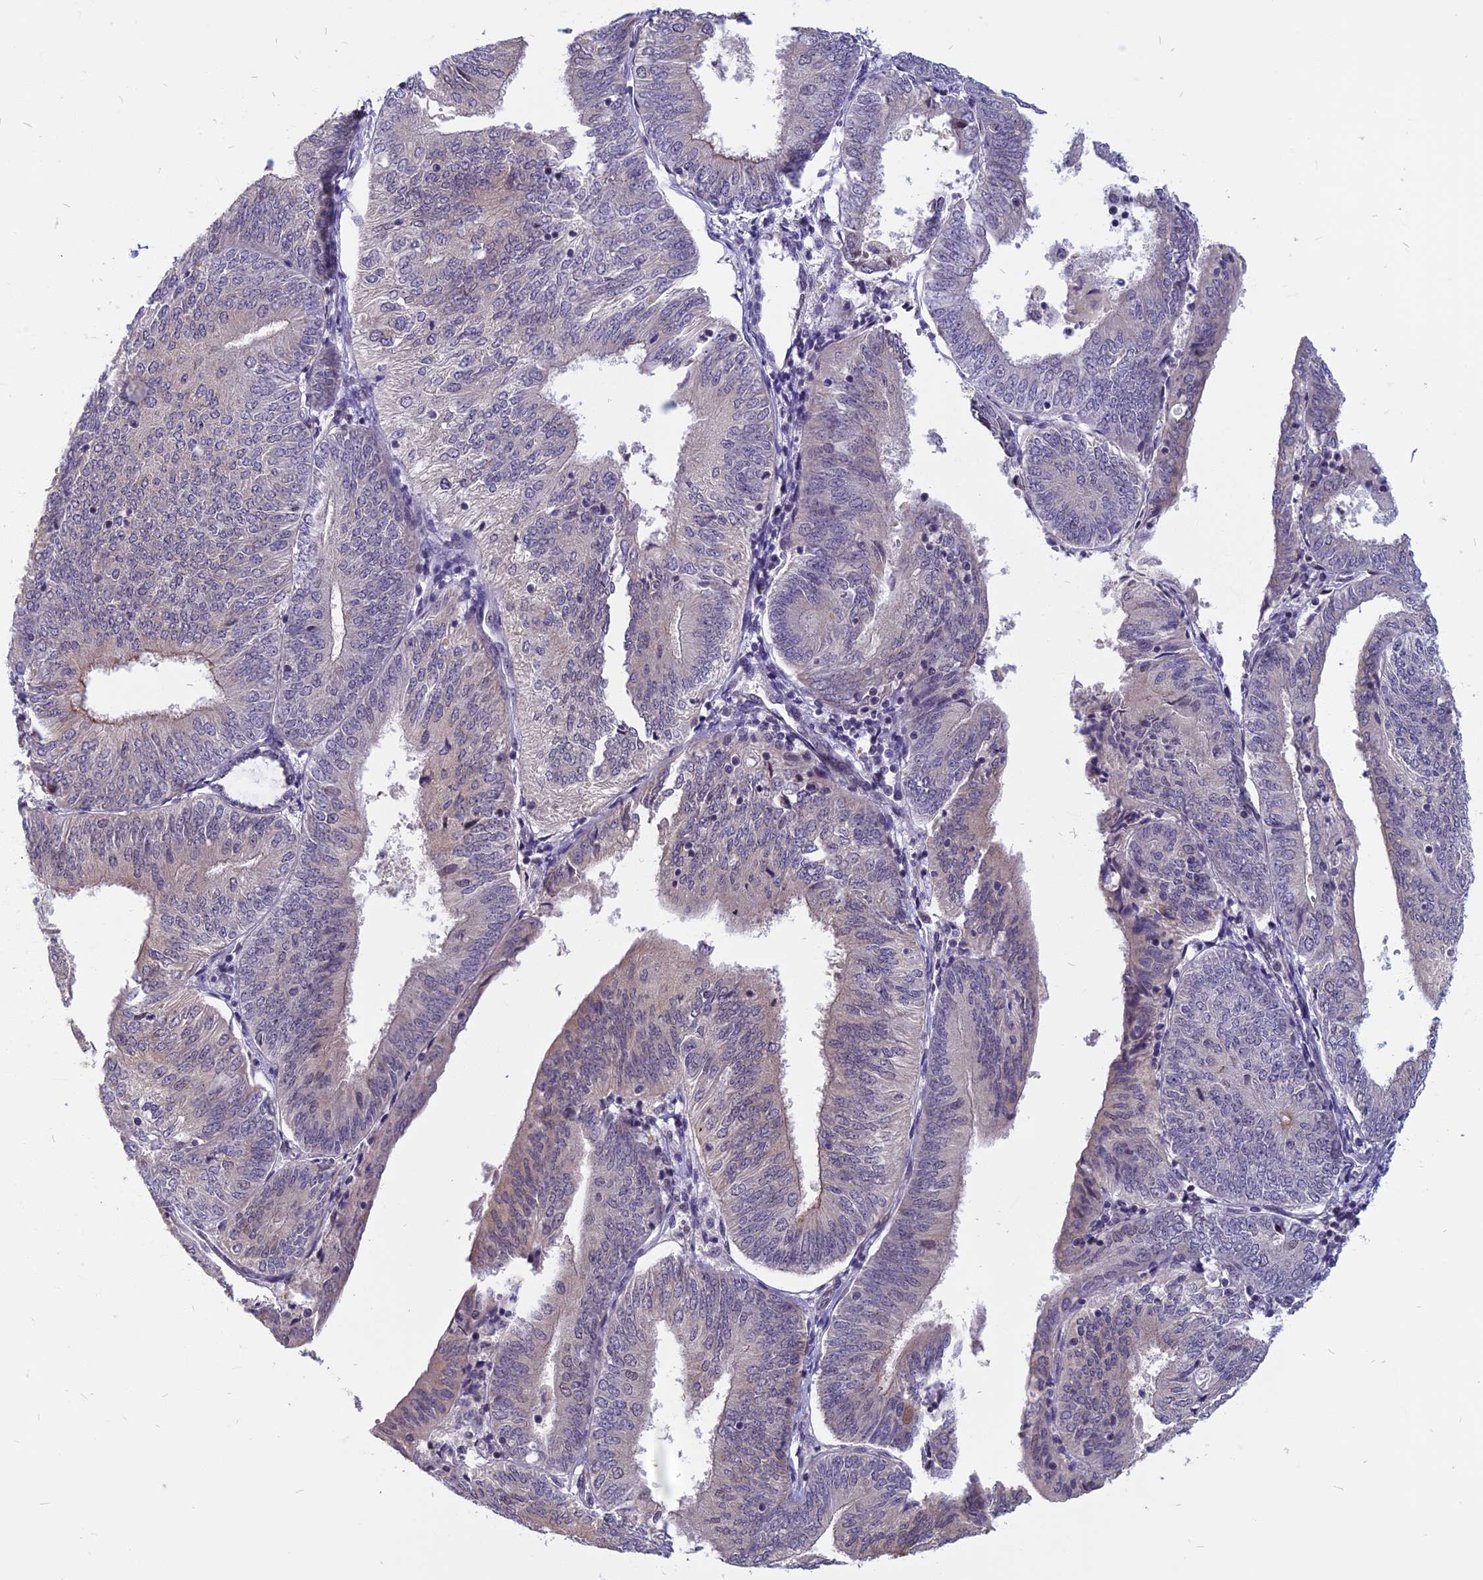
{"staining": {"intensity": "negative", "quantity": "none", "location": "none"}, "tissue": "endometrial cancer", "cell_type": "Tumor cells", "image_type": "cancer", "snomed": [{"axis": "morphology", "description": "Adenocarcinoma, NOS"}, {"axis": "topography", "description": "Endometrium"}], "caption": "This is an immunohistochemistry (IHC) micrograph of human adenocarcinoma (endometrial). There is no staining in tumor cells.", "gene": "CCDC113", "patient": {"sex": "female", "age": 58}}